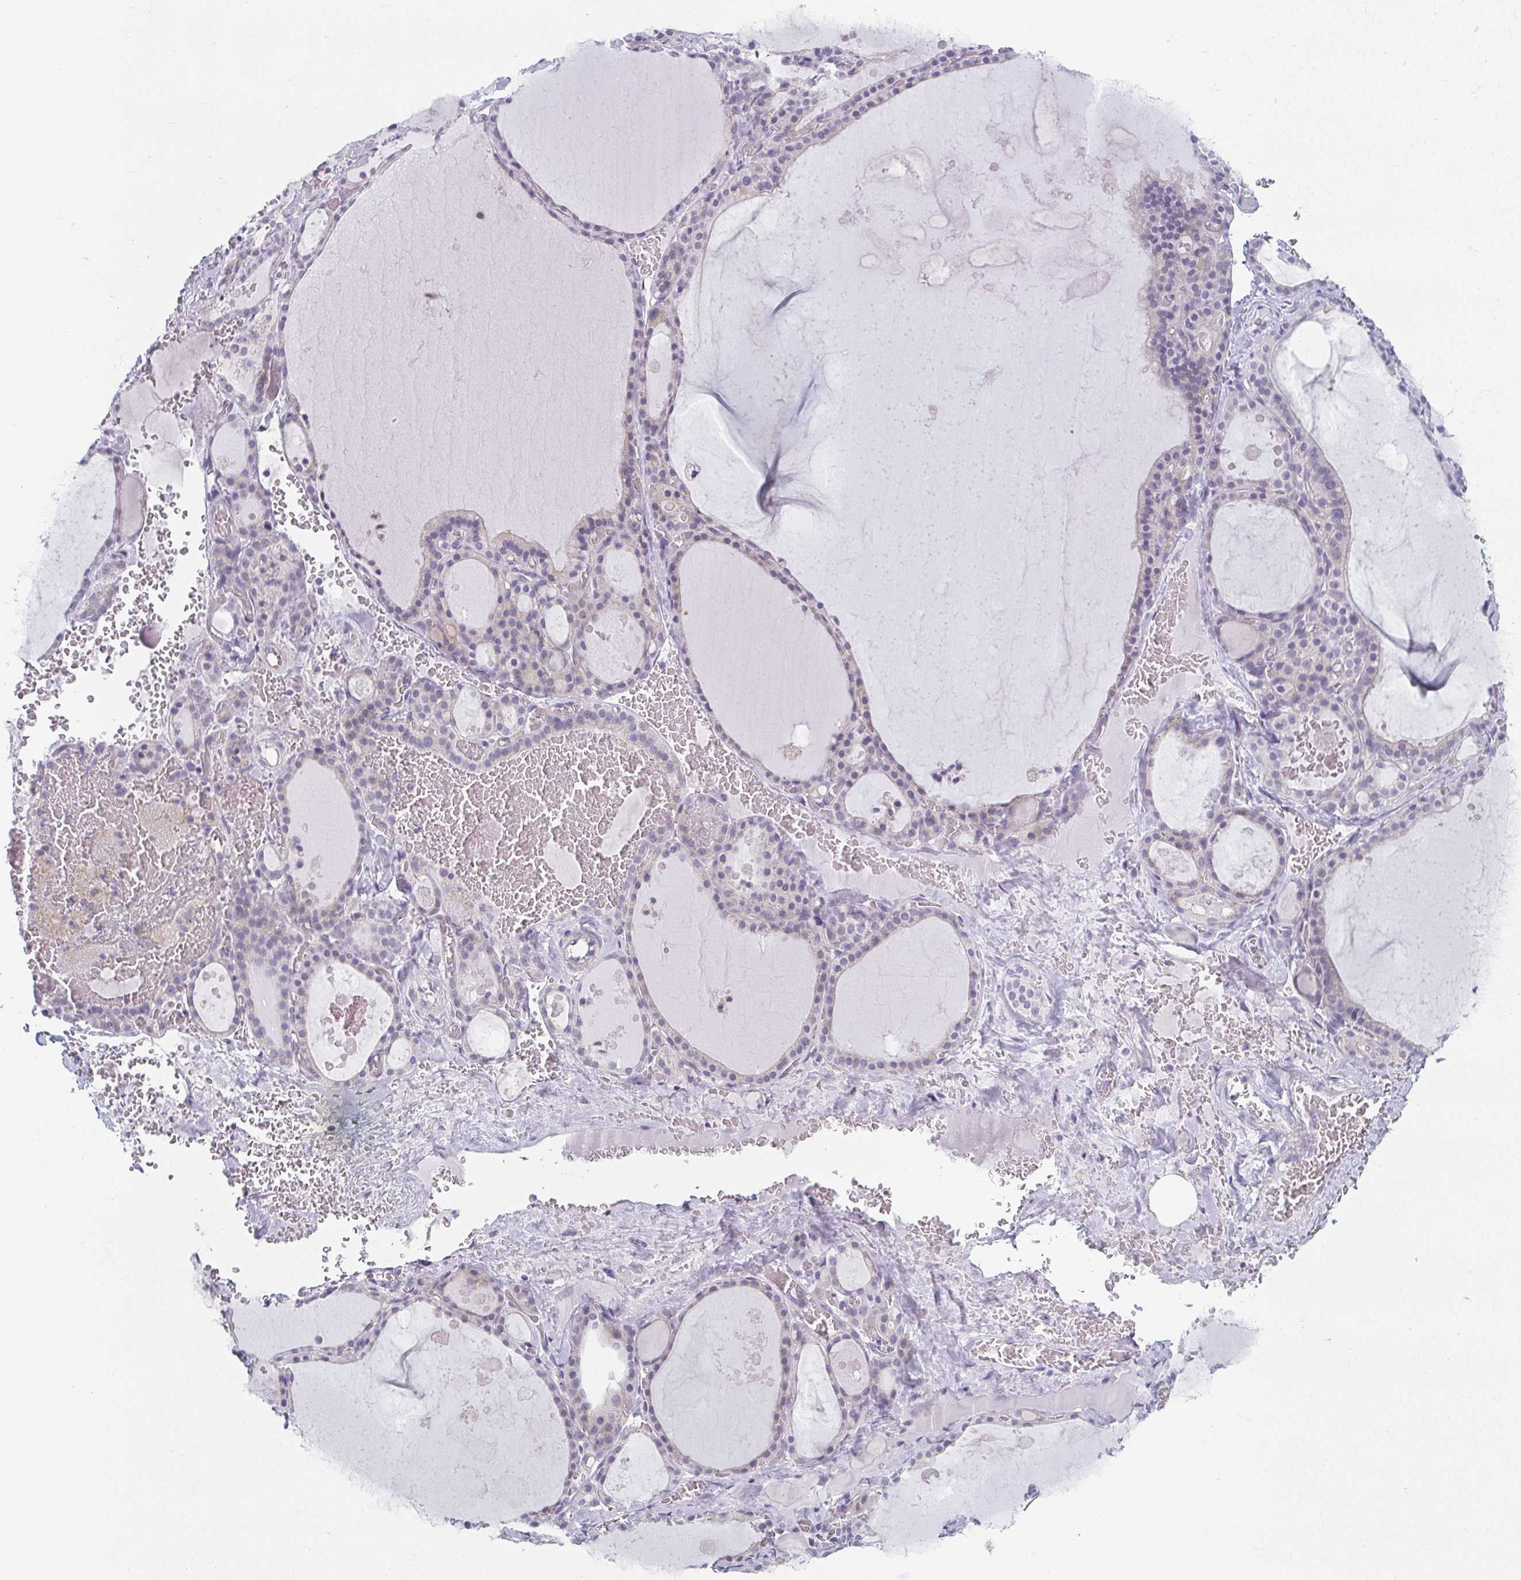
{"staining": {"intensity": "negative", "quantity": "none", "location": "none"}, "tissue": "thyroid gland", "cell_type": "Glandular cells", "image_type": "normal", "snomed": [{"axis": "morphology", "description": "Normal tissue, NOS"}, {"axis": "topography", "description": "Thyroid gland"}], "caption": "IHC of benign human thyroid gland displays no expression in glandular cells. The staining is performed using DAB brown chromogen with nuclei counter-stained in using hematoxylin.", "gene": "CAMKV", "patient": {"sex": "male", "age": 56}}